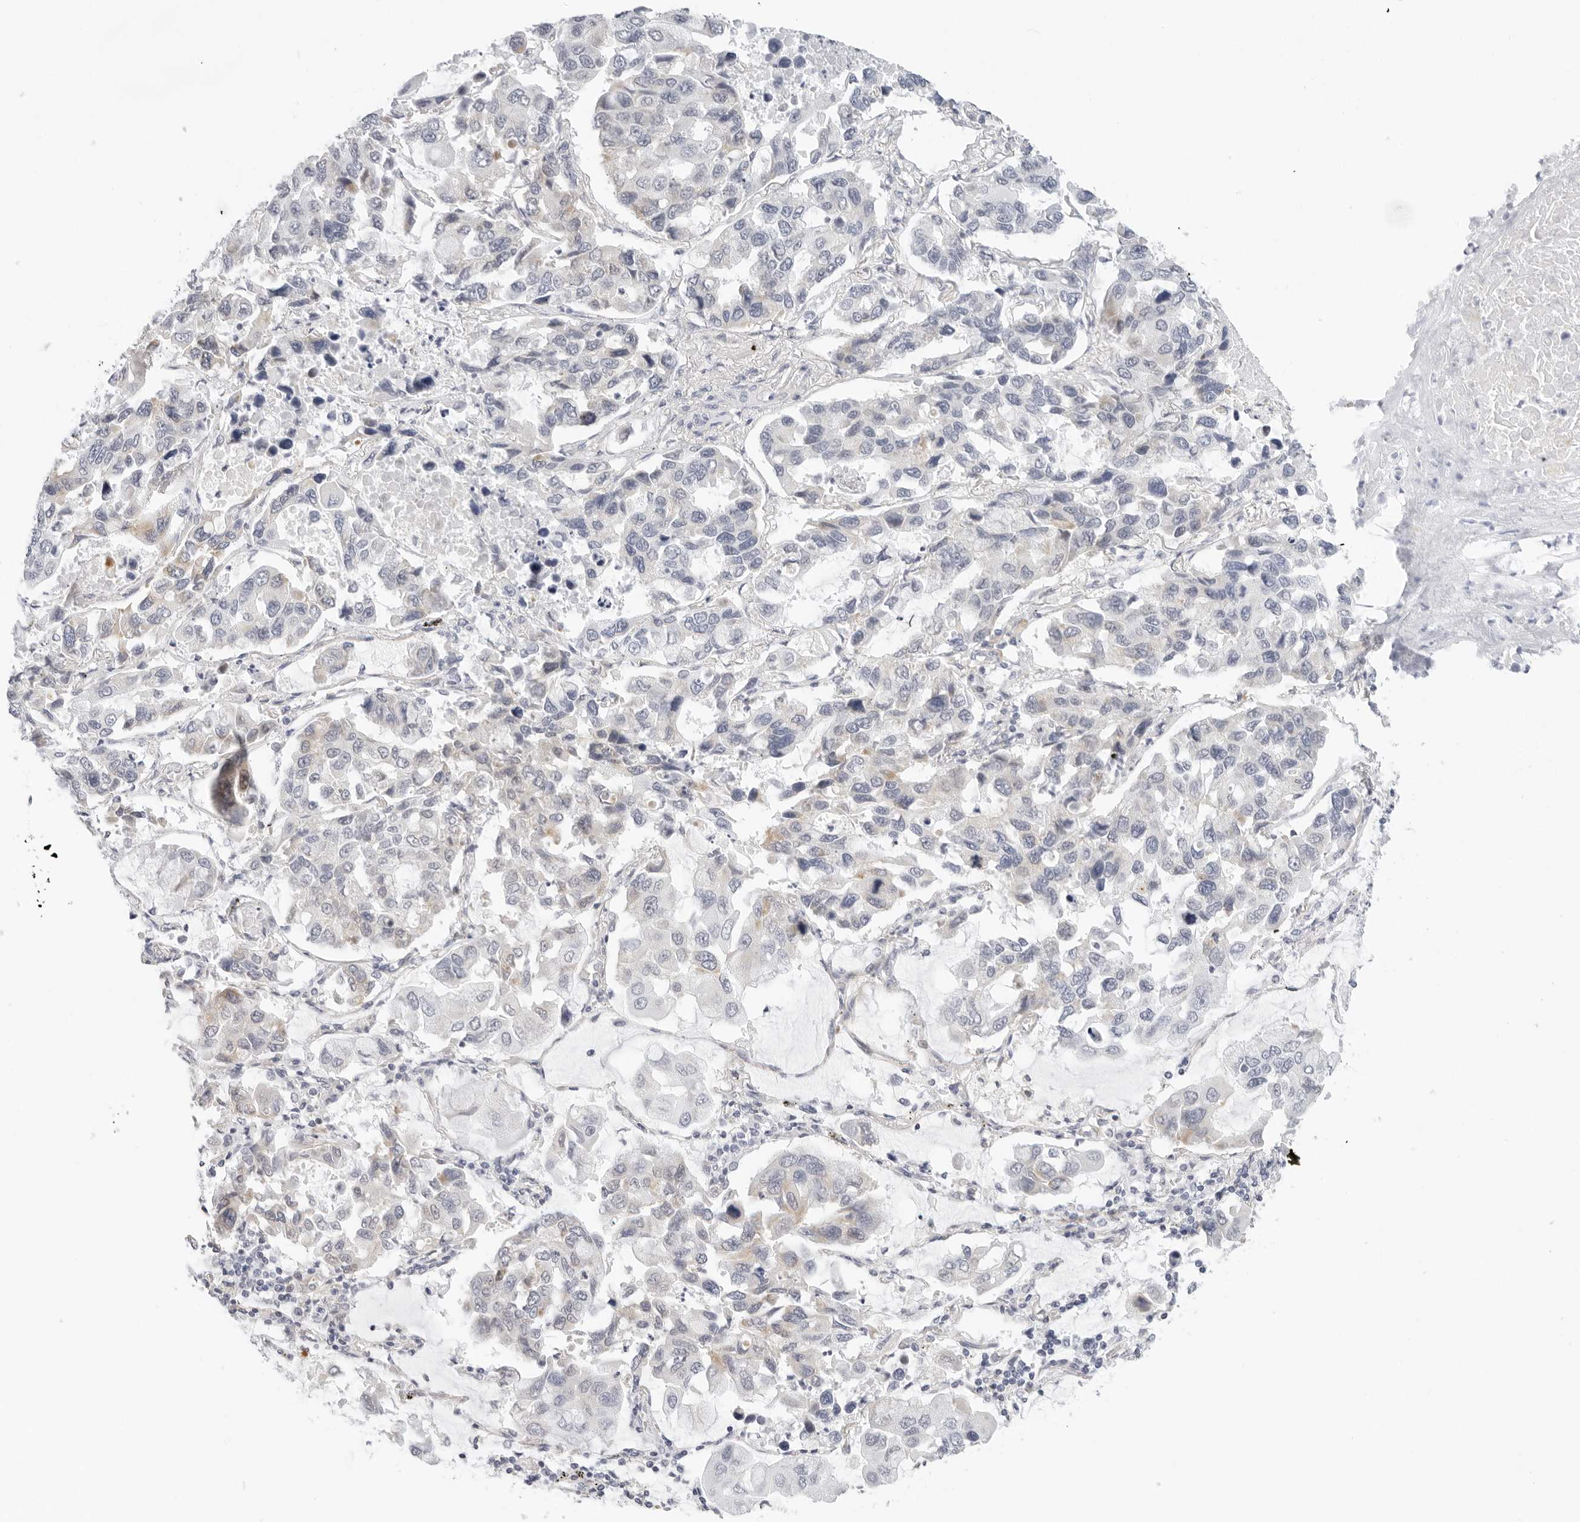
{"staining": {"intensity": "negative", "quantity": "none", "location": "none"}, "tissue": "lung cancer", "cell_type": "Tumor cells", "image_type": "cancer", "snomed": [{"axis": "morphology", "description": "Adenocarcinoma, NOS"}, {"axis": "topography", "description": "Lung"}], "caption": "Photomicrograph shows no protein positivity in tumor cells of adenocarcinoma (lung) tissue.", "gene": "RC3H1", "patient": {"sex": "male", "age": 64}}